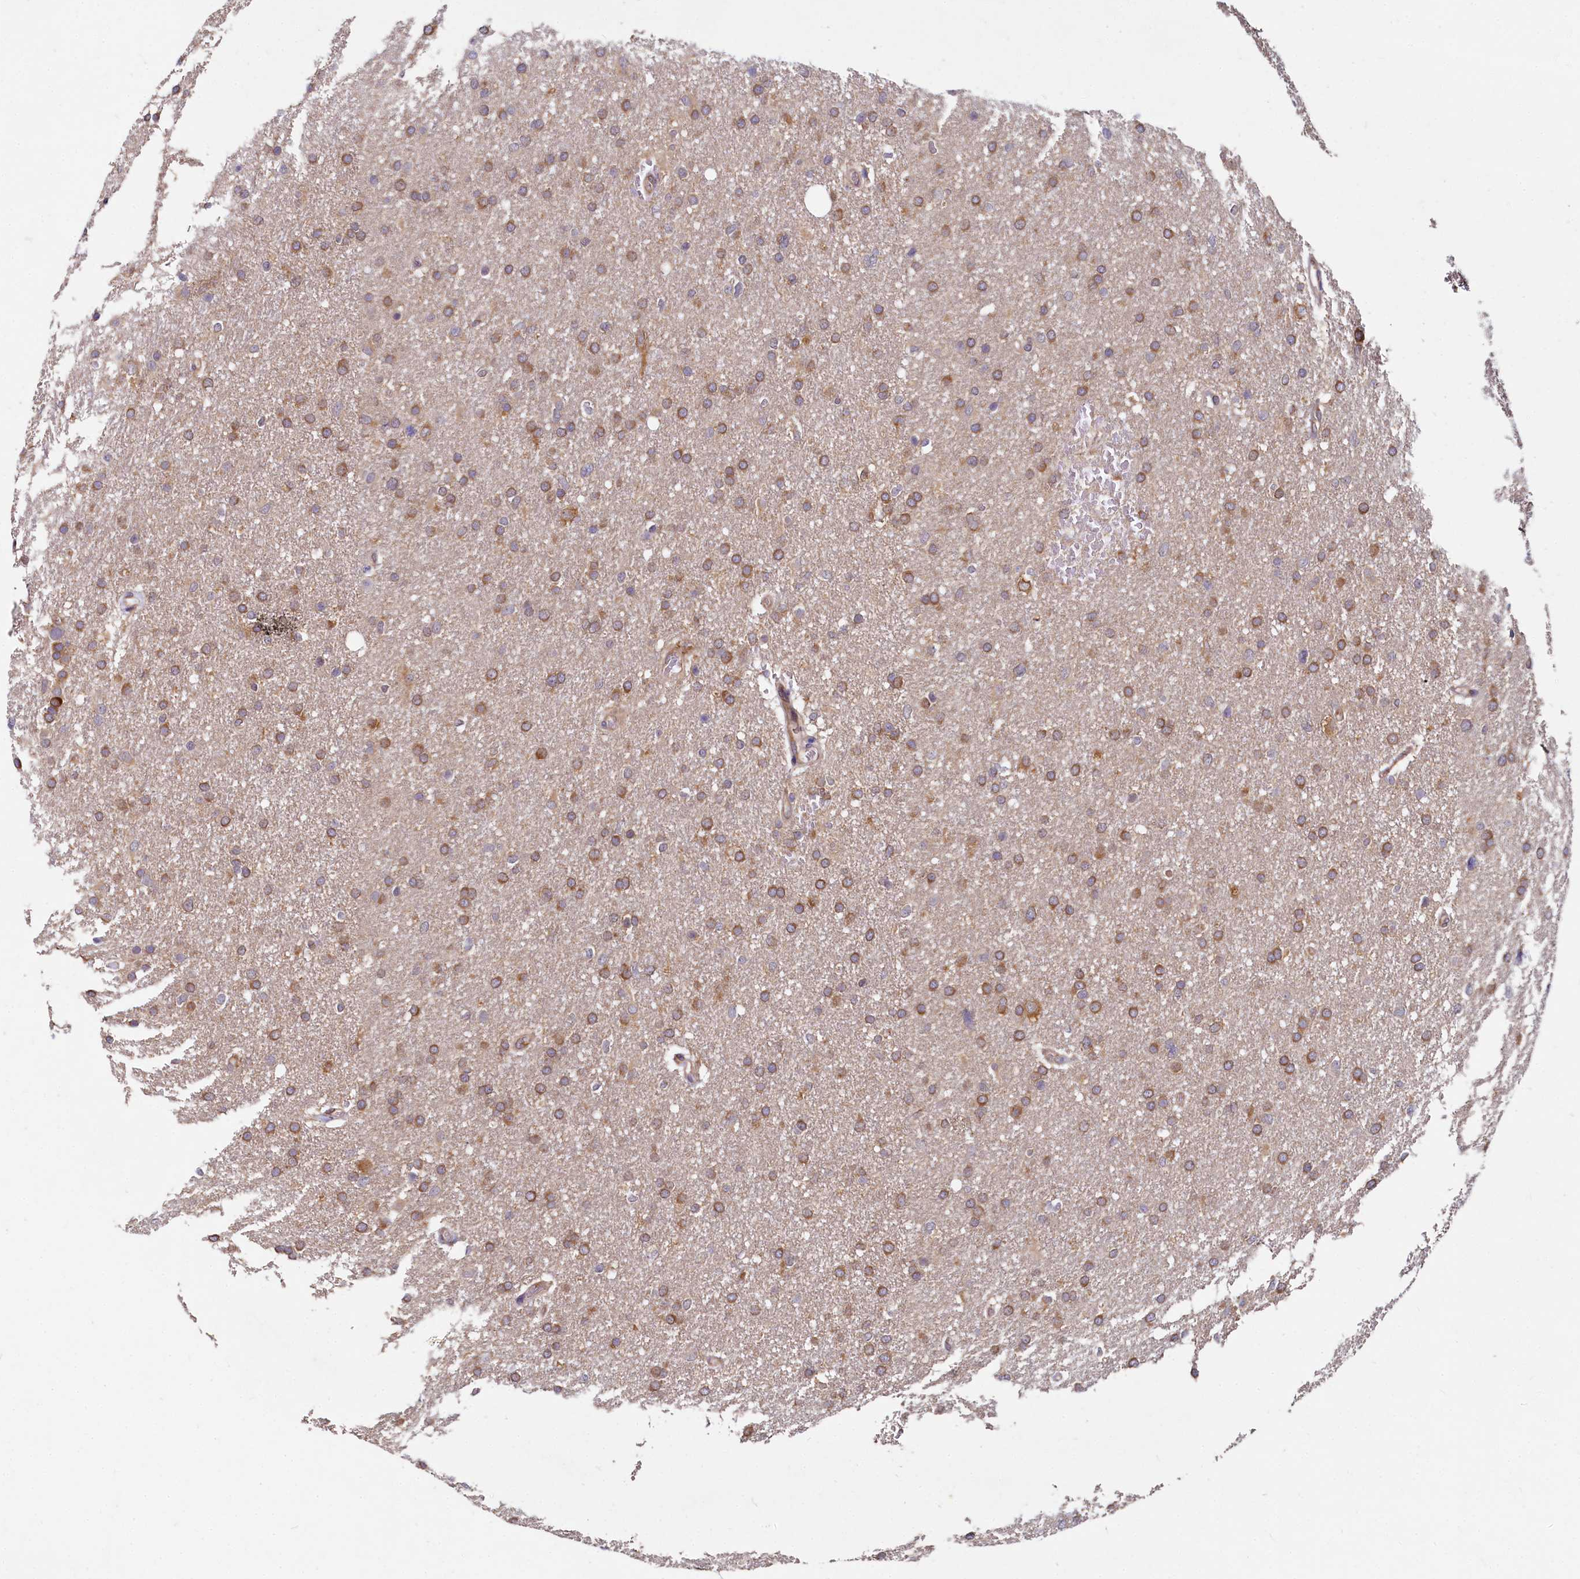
{"staining": {"intensity": "moderate", "quantity": ">75%", "location": "cytoplasmic/membranous"}, "tissue": "glioma", "cell_type": "Tumor cells", "image_type": "cancer", "snomed": [{"axis": "morphology", "description": "Glioma, malignant, High grade"}, {"axis": "topography", "description": "Cerebral cortex"}], "caption": "Immunohistochemical staining of human malignant glioma (high-grade) demonstrates moderate cytoplasmic/membranous protein expression in about >75% of tumor cells. The protein is shown in brown color, while the nuclei are stained blue.", "gene": "EIF2B2", "patient": {"sex": "female", "age": 36}}